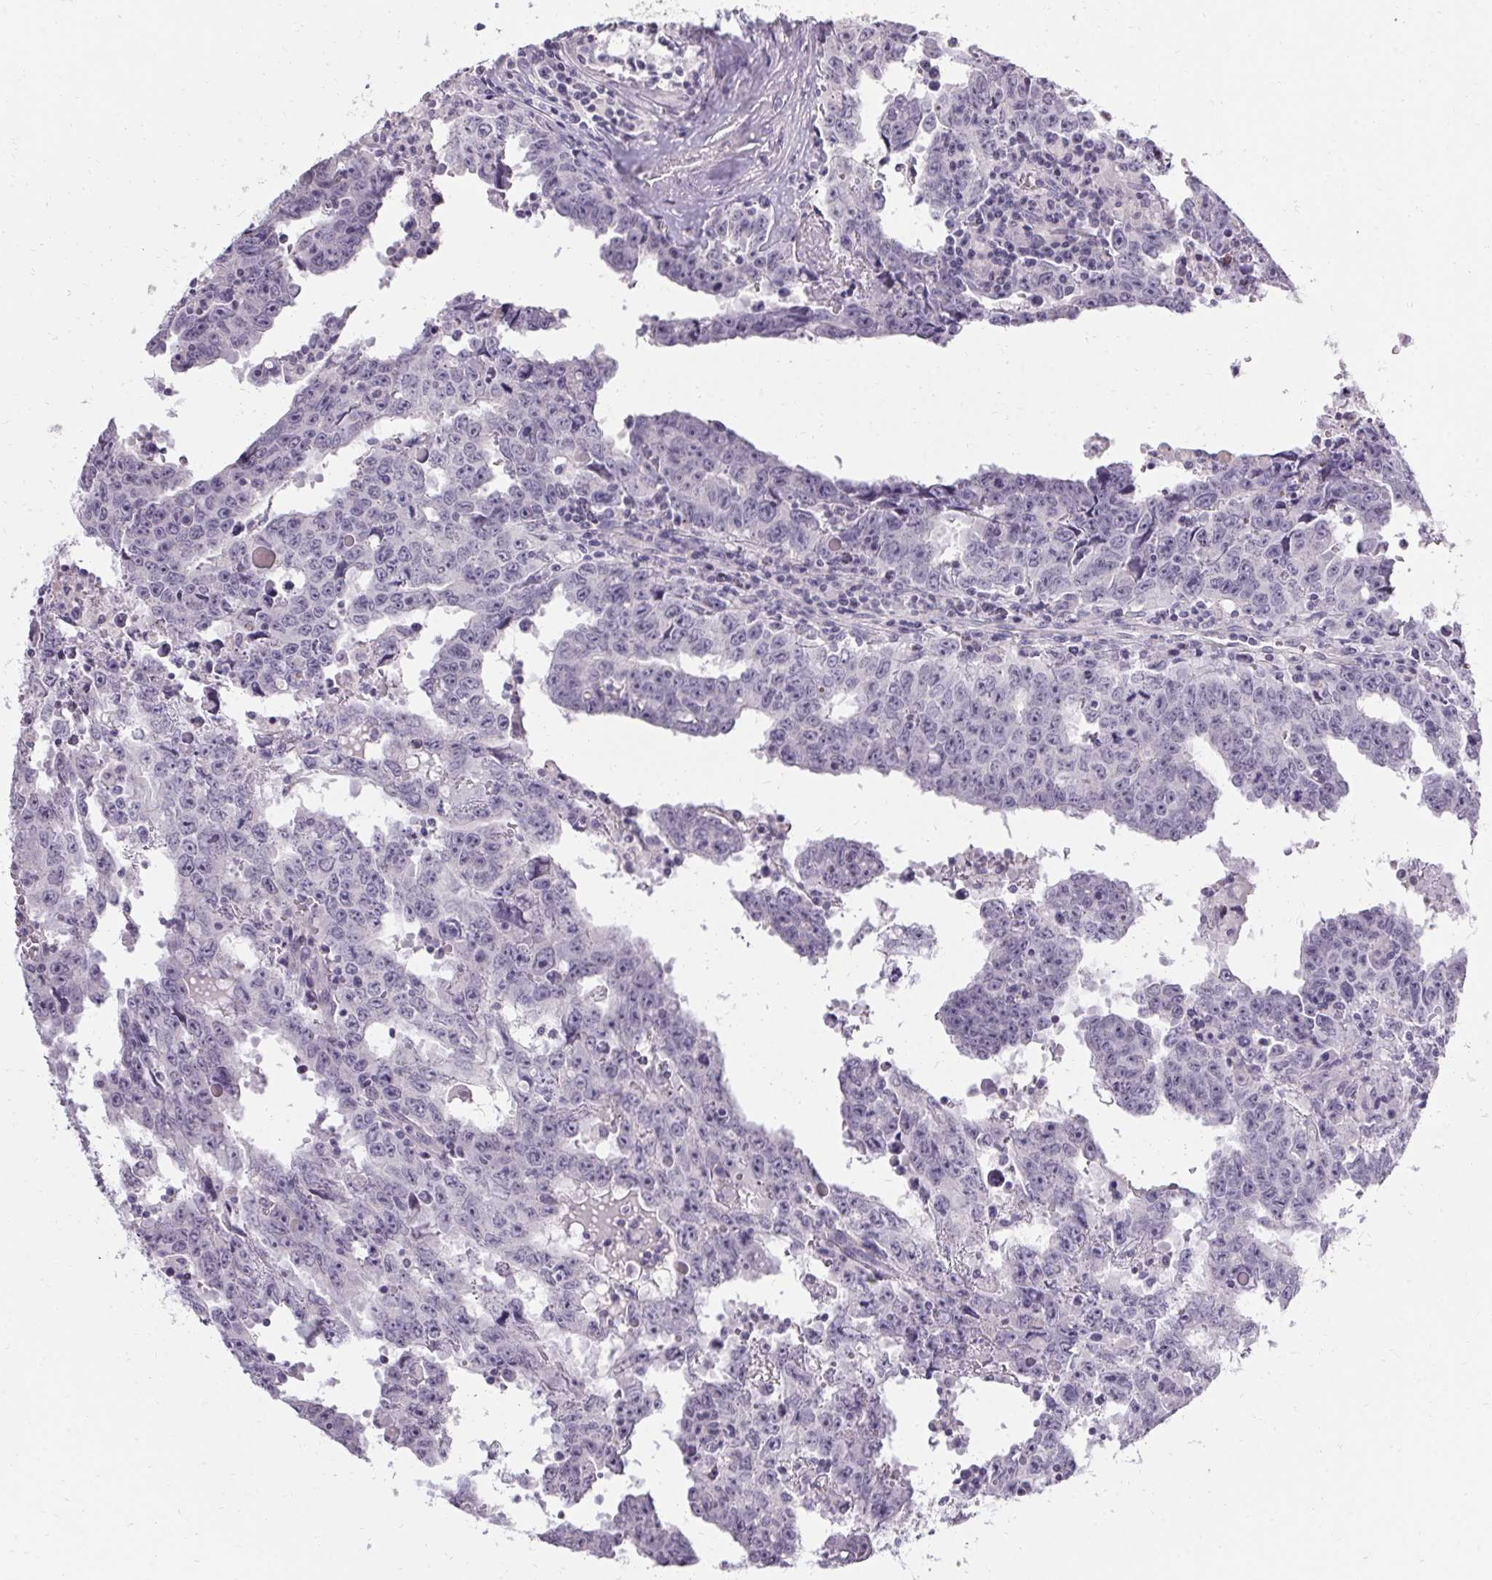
{"staining": {"intensity": "negative", "quantity": "none", "location": "none"}, "tissue": "testis cancer", "cell_type": "Tumor cells", "image_type": "cancer", "snomed": [{"axis": "morphology", "description": "Carcinoma, Embryonal, NOS"}, {"axis": "topography", "description": "Testis"}], "caption": "Immunohistochemistry photomicrograph of human embryonal carcinoma (testis) stained for a protein (brown), which reveals no staining in tumor cells.", "gene": "PMEL", "patient": {"sex": "male", "age": 22}}